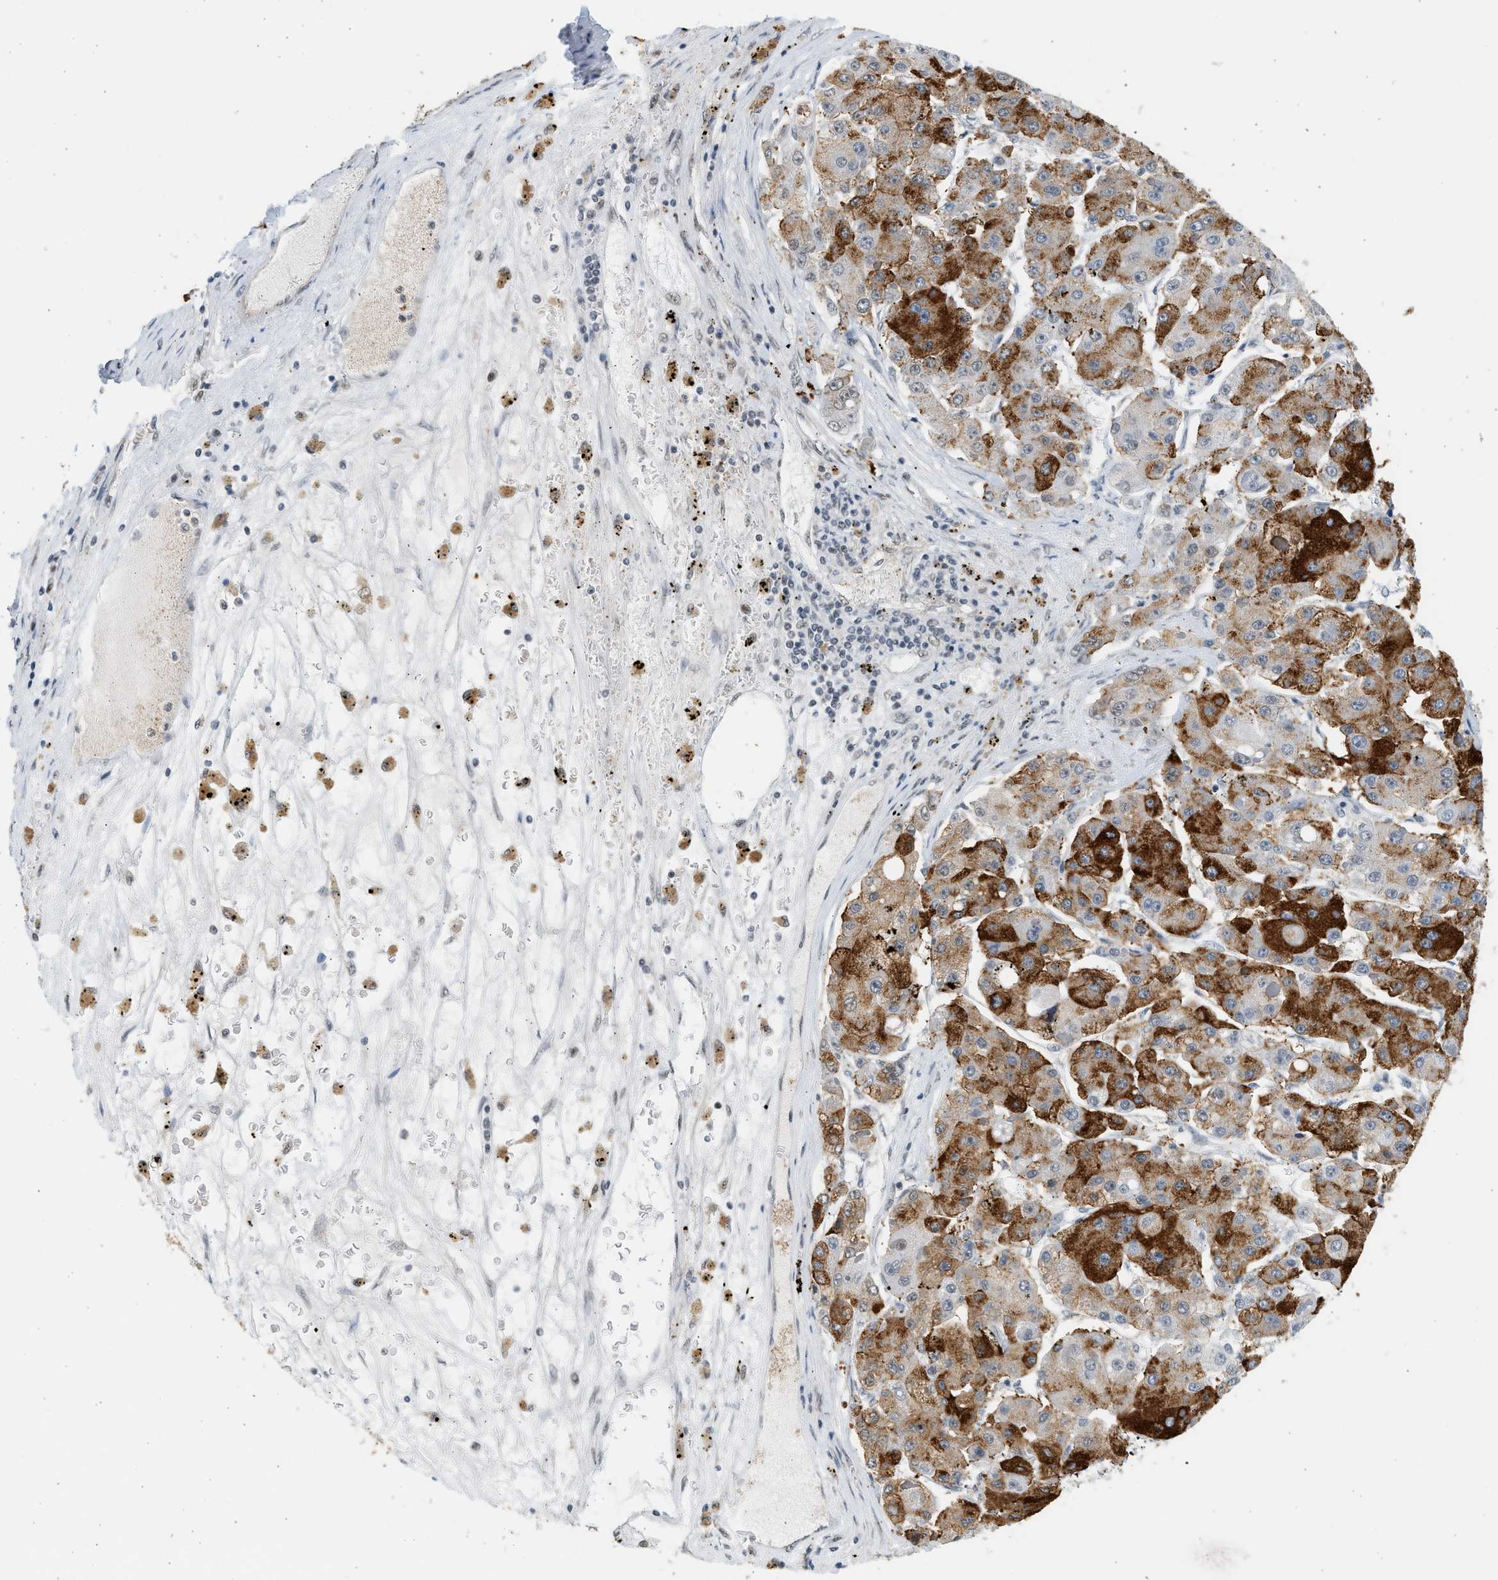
{"staining": {"intensity": "strong", "quantity": ">75%", "location": "cytoplasmic/membranous"}, "tissue": "liver cancer", "cell_type": "Tumor cells", "image_type": "cancer", "snomed": [{"axis": "morphology", "description": "Carcinoma, Hepatocellular, NOS"}, {"axis": "topography", "description": "Liver"}], "caption": "Protein expression analysis of human liver cancer reveals strong cytoplasmic/membranous staining in about >75% of tumor cells.", "gene": "HIPK1", "patient": {"sex": "female", "age": 73}}